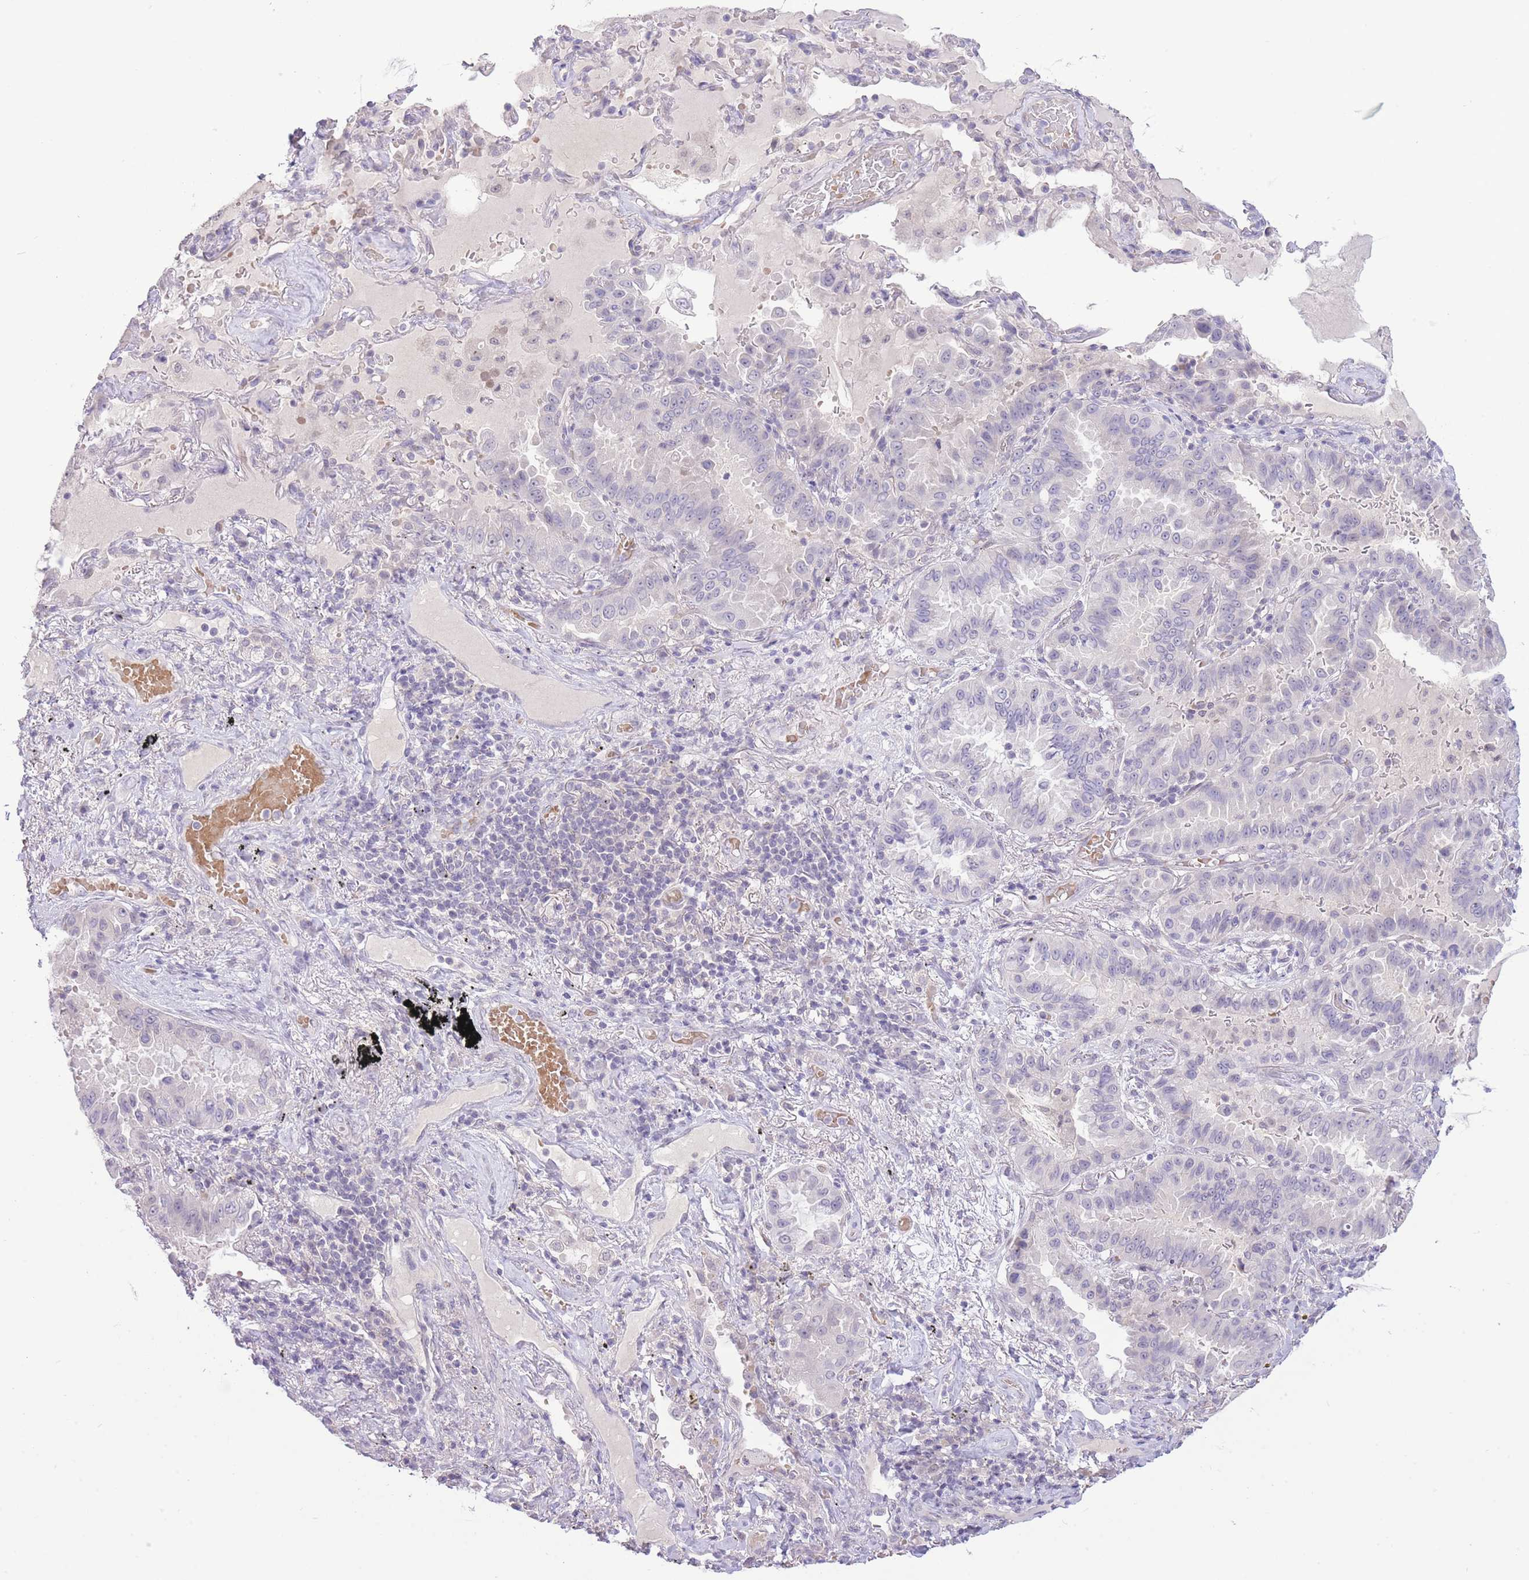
{"staining": {"intensity": "negative", "quantity": "none", "location": "none"}, "tissue": "lung cancer", "cell_type": "Tumor cells", "image_type": "cancer", "snomed": [{"axis": "morphology", "description": "Squamous cell carcinoma, NOS"}, {"axis": "topography", "description": "Lung"}], "caption": "The photomicrograph reveals no staining of tumor cells in lung cancer (squamous cell carcinoma).", "gene": "FBXO46", "patient": {"sex": "male", "age": 74}}